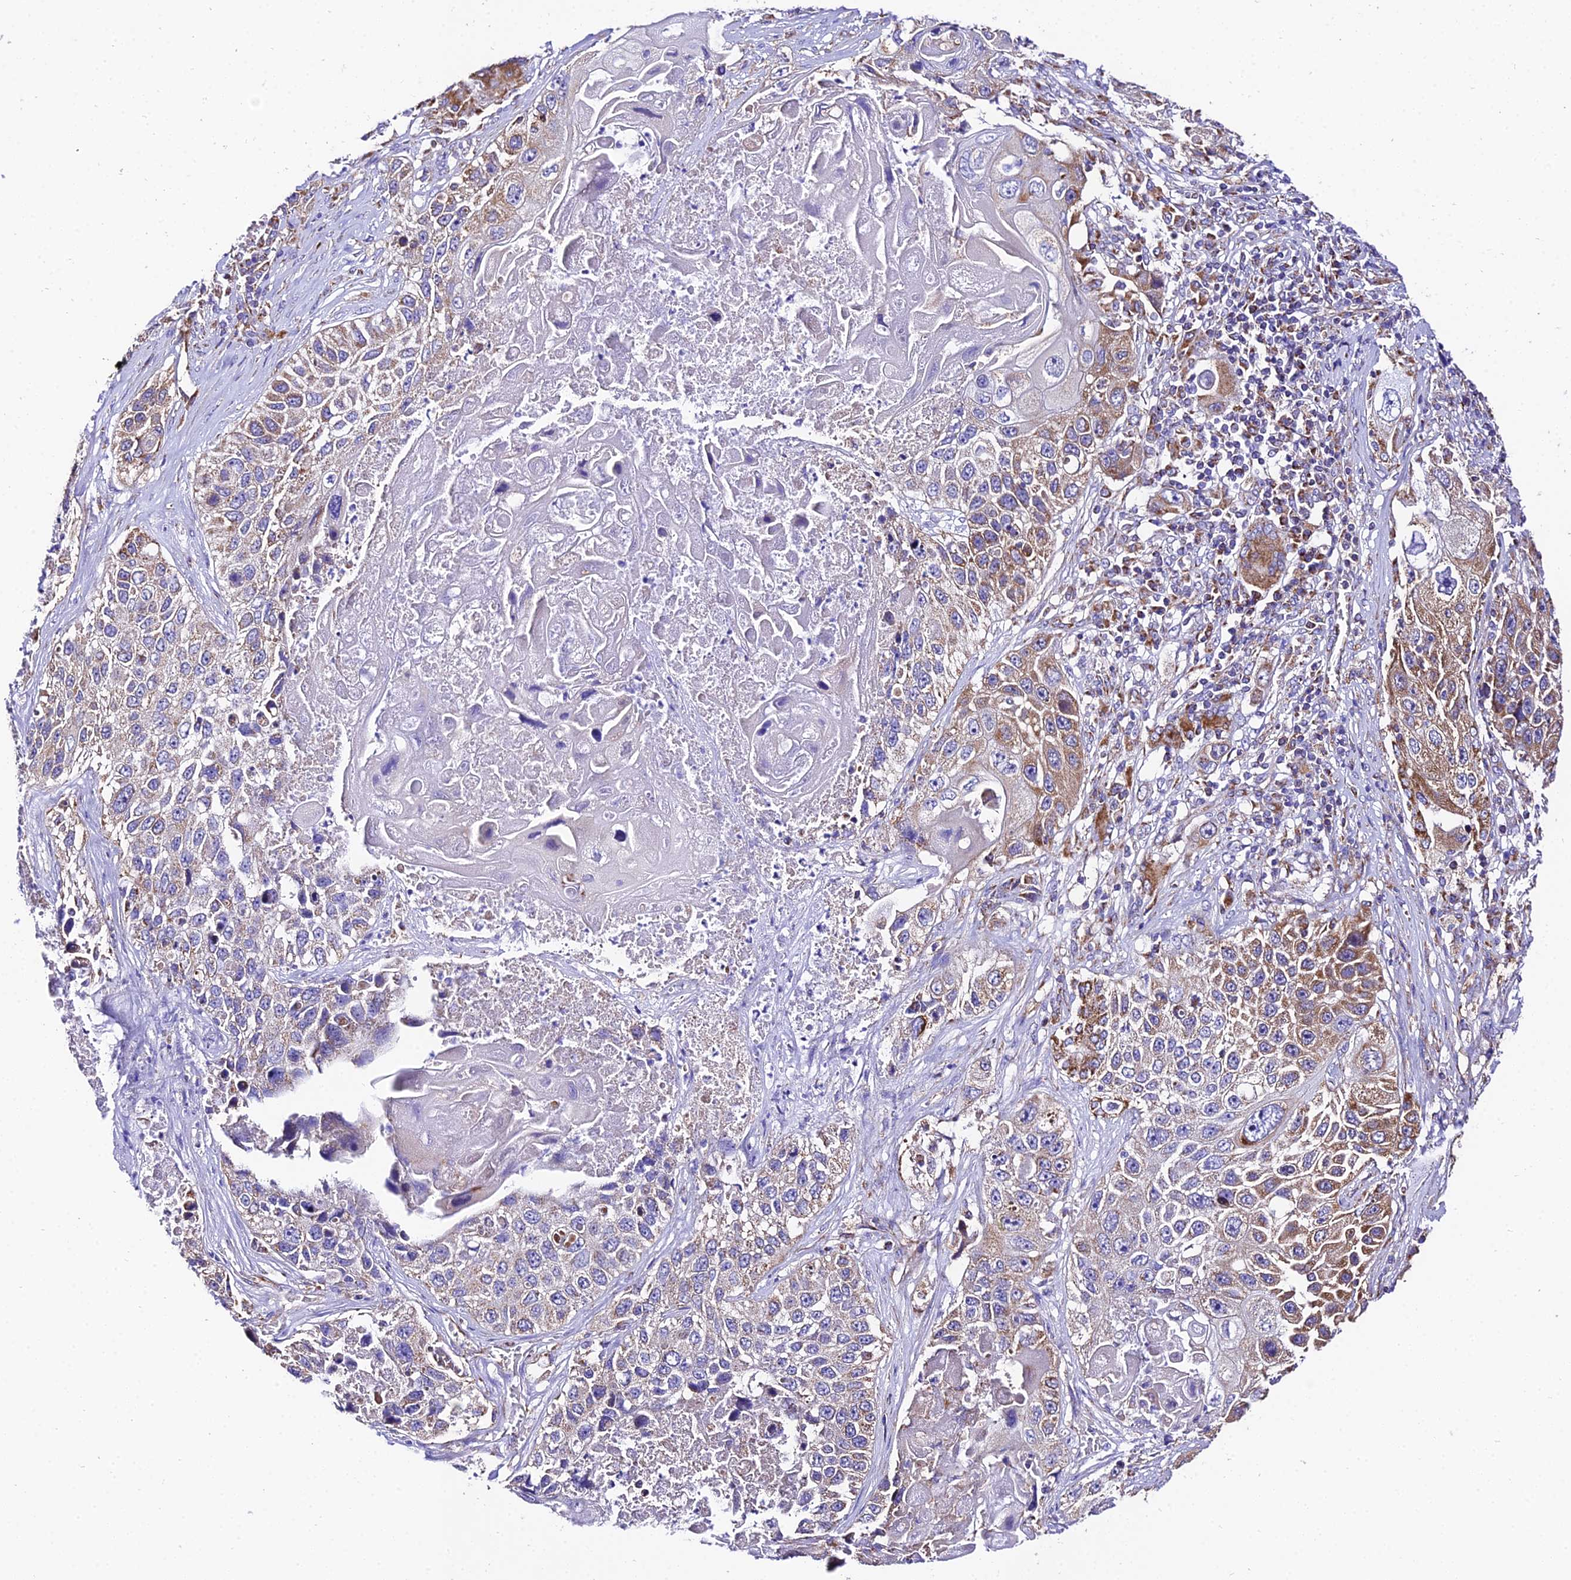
{"staining": {"intensity": "moderate", "quantity": "25%-75%", "location": "cytoplasmic/membranous"}, "tissue": "lung cancer", "cell_type": "Tumor cells", "image_type": "cancer", "snomed": [{"axis": "morphology", "description": "Squamous cell carcinoma, NOS"}, {"axis": "topography", "description": "Lung"}], "caption": "IHC (DAB (3,3'-diaminobenzidine)) staining of human squamous cell carcinoma (lung) demonstrates moderate cytoplasmic/membranous protein staining in about 25%-75% of tumor cells.", "gene": "OCIAD1", "patient": {"sex": "male", "age": 61}}